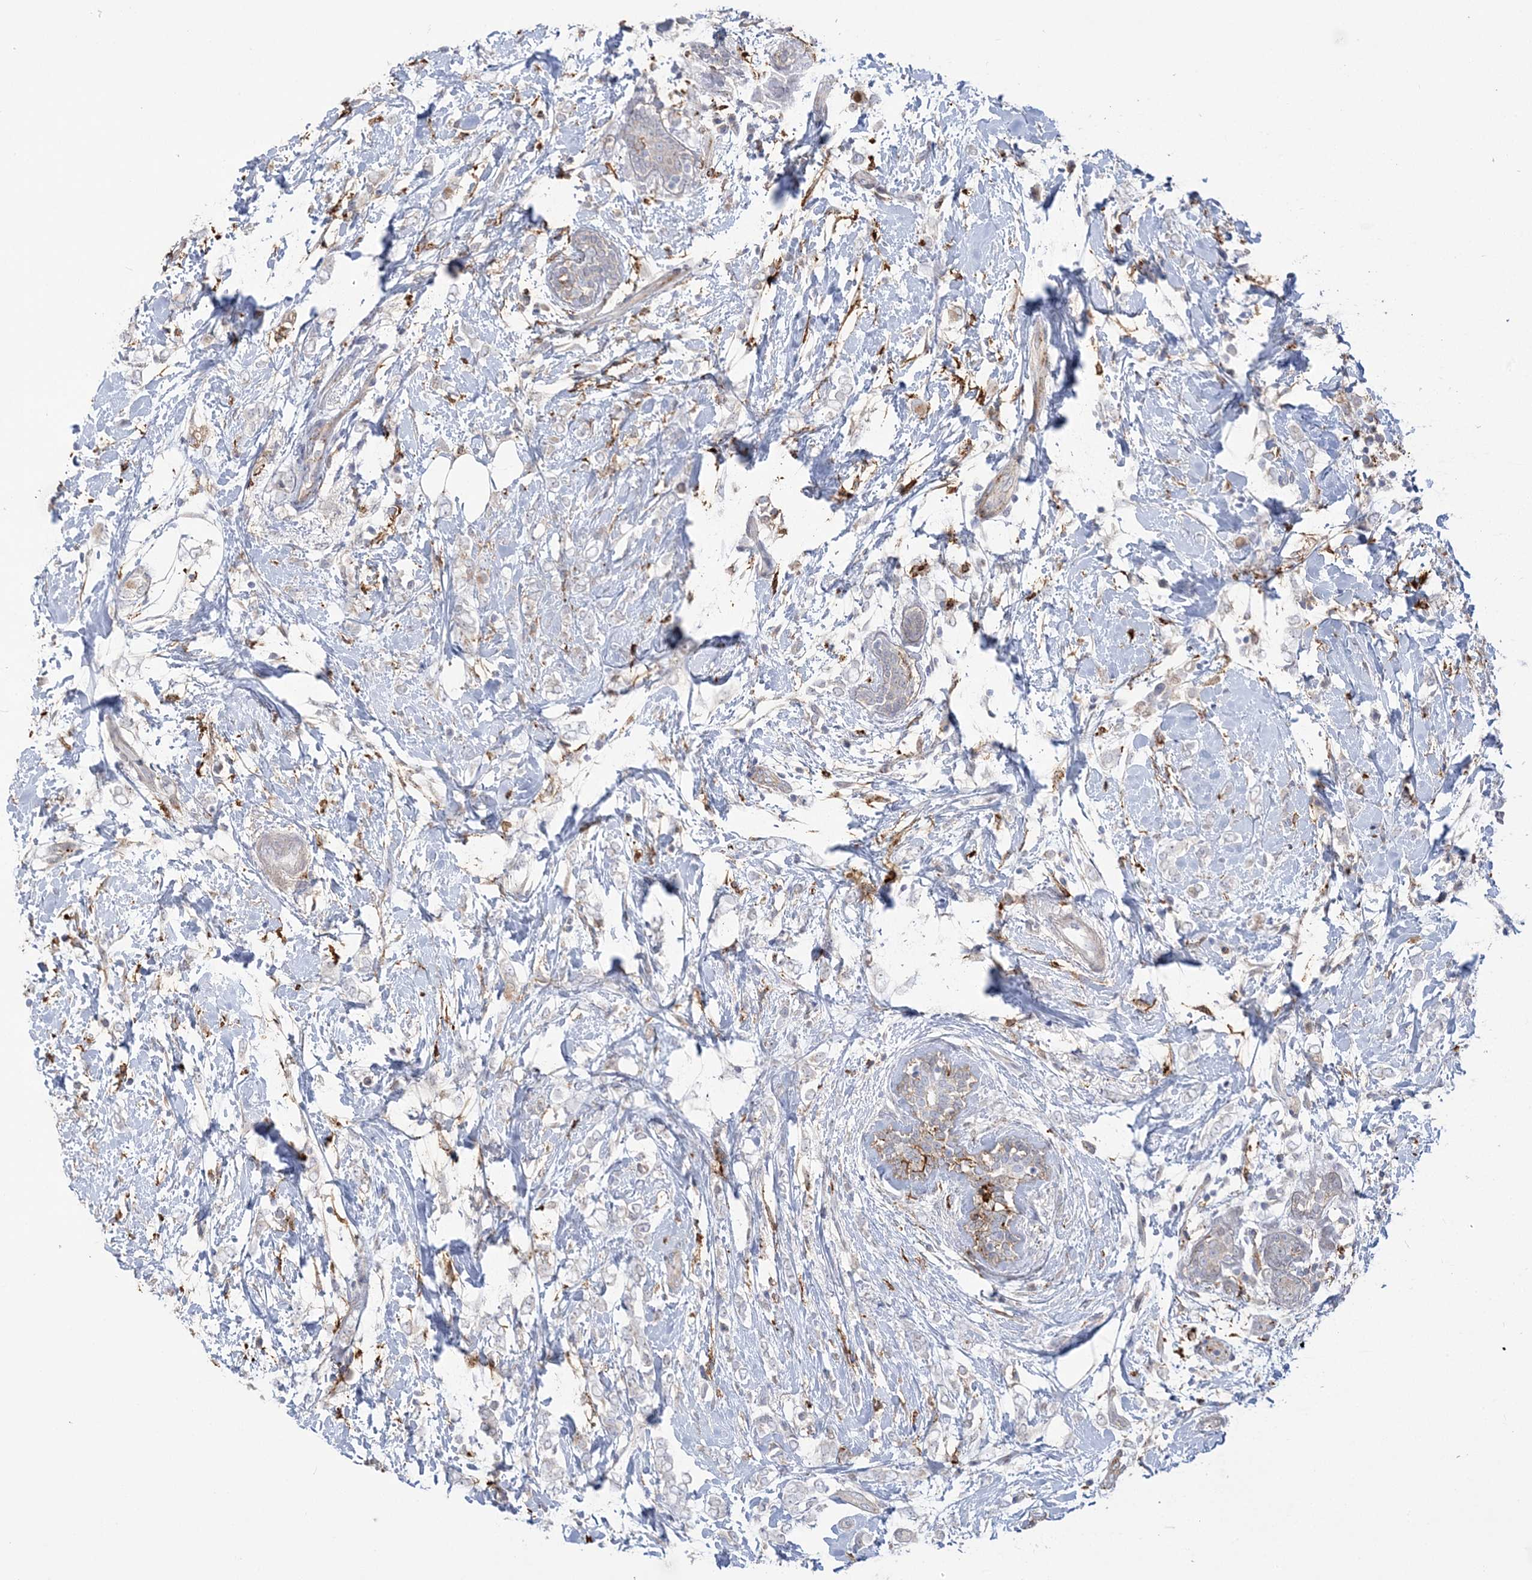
{"staining": {"intensity": "negative", "quantity": "none", "location": "none"}, "tissue": "breast cancer", "cell_type": "Tumor cells", "image_type": "cancer", "snomed": [{"axis": "morphology", "description": "Normal tissue, NOS"}, {"axis": "morphology", "description": "Lobular carcinoma"}, {"axis": "topography", "description": "Breast"}], "caption": "Tumor cells show no significant protein expression in breast cancer. The staining was performed using DAB (3,3'-diaminobenzidine) to visualize the protein expression in brown, while the nuclei were stained in blue with hematoxylin (Magnification: 20x).", "gene": "HAAO", "patient": {"sex": "female", "age": 47}}